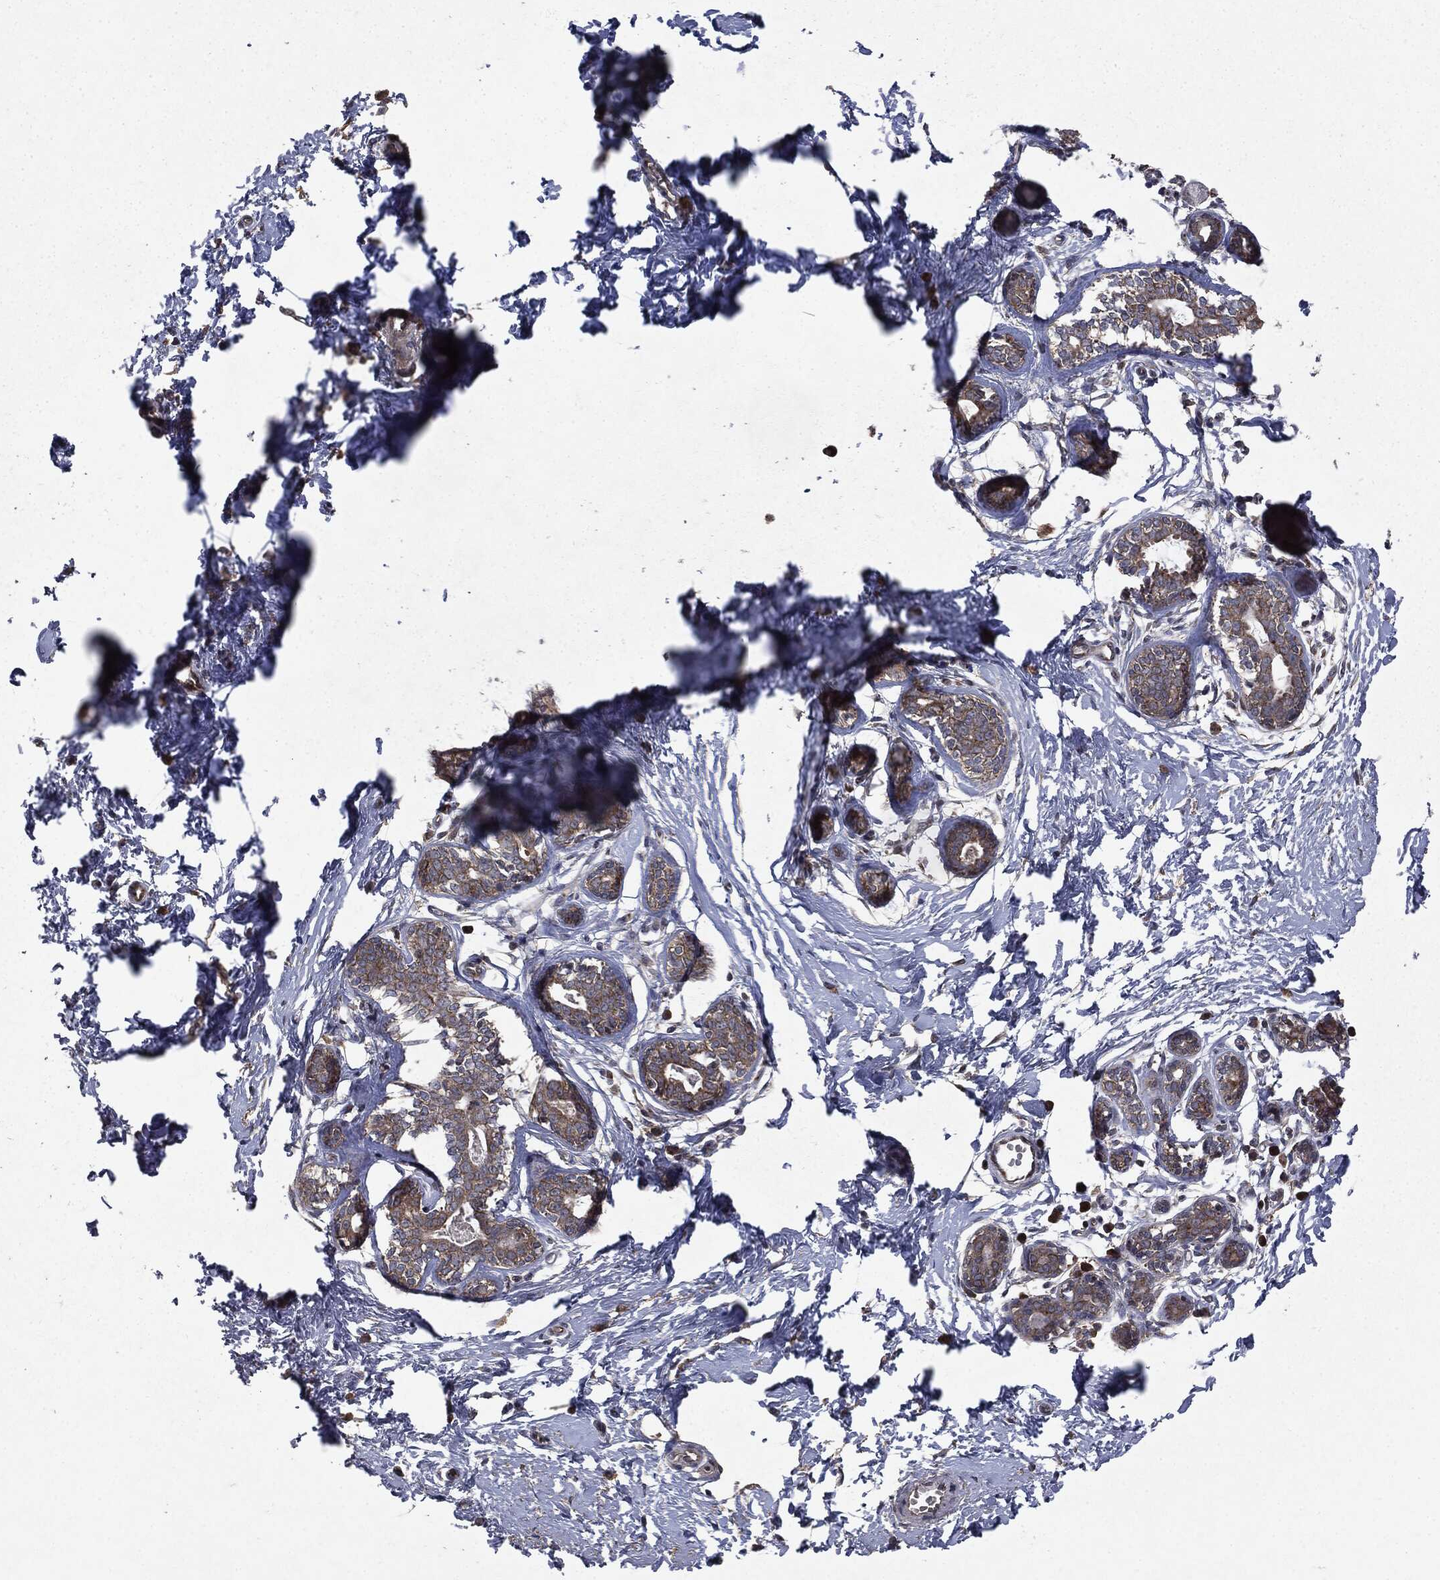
{"staining": {"intensity": "moderate", "quantity": ">75%", "location": "cytoplasmic/membranous"}, "tissue": "breast", "cell_type": "Glandular cells", "image_type": "normal", "snomed": [{"axis": "morphology", "description": "Normal tissue, NOS"}, {"axis": "topography", "description": "Breast"}], "caption": "Breast stained with DAB (3,3'-diaminobenzidine) immunohistochemistry demonstrates medium levels of moderate cytoplasmic/membranous expression in approximately >75% of glandular cells.", "gene": "PLPPR2", "patient": {"sex": "female", "age": 37}}